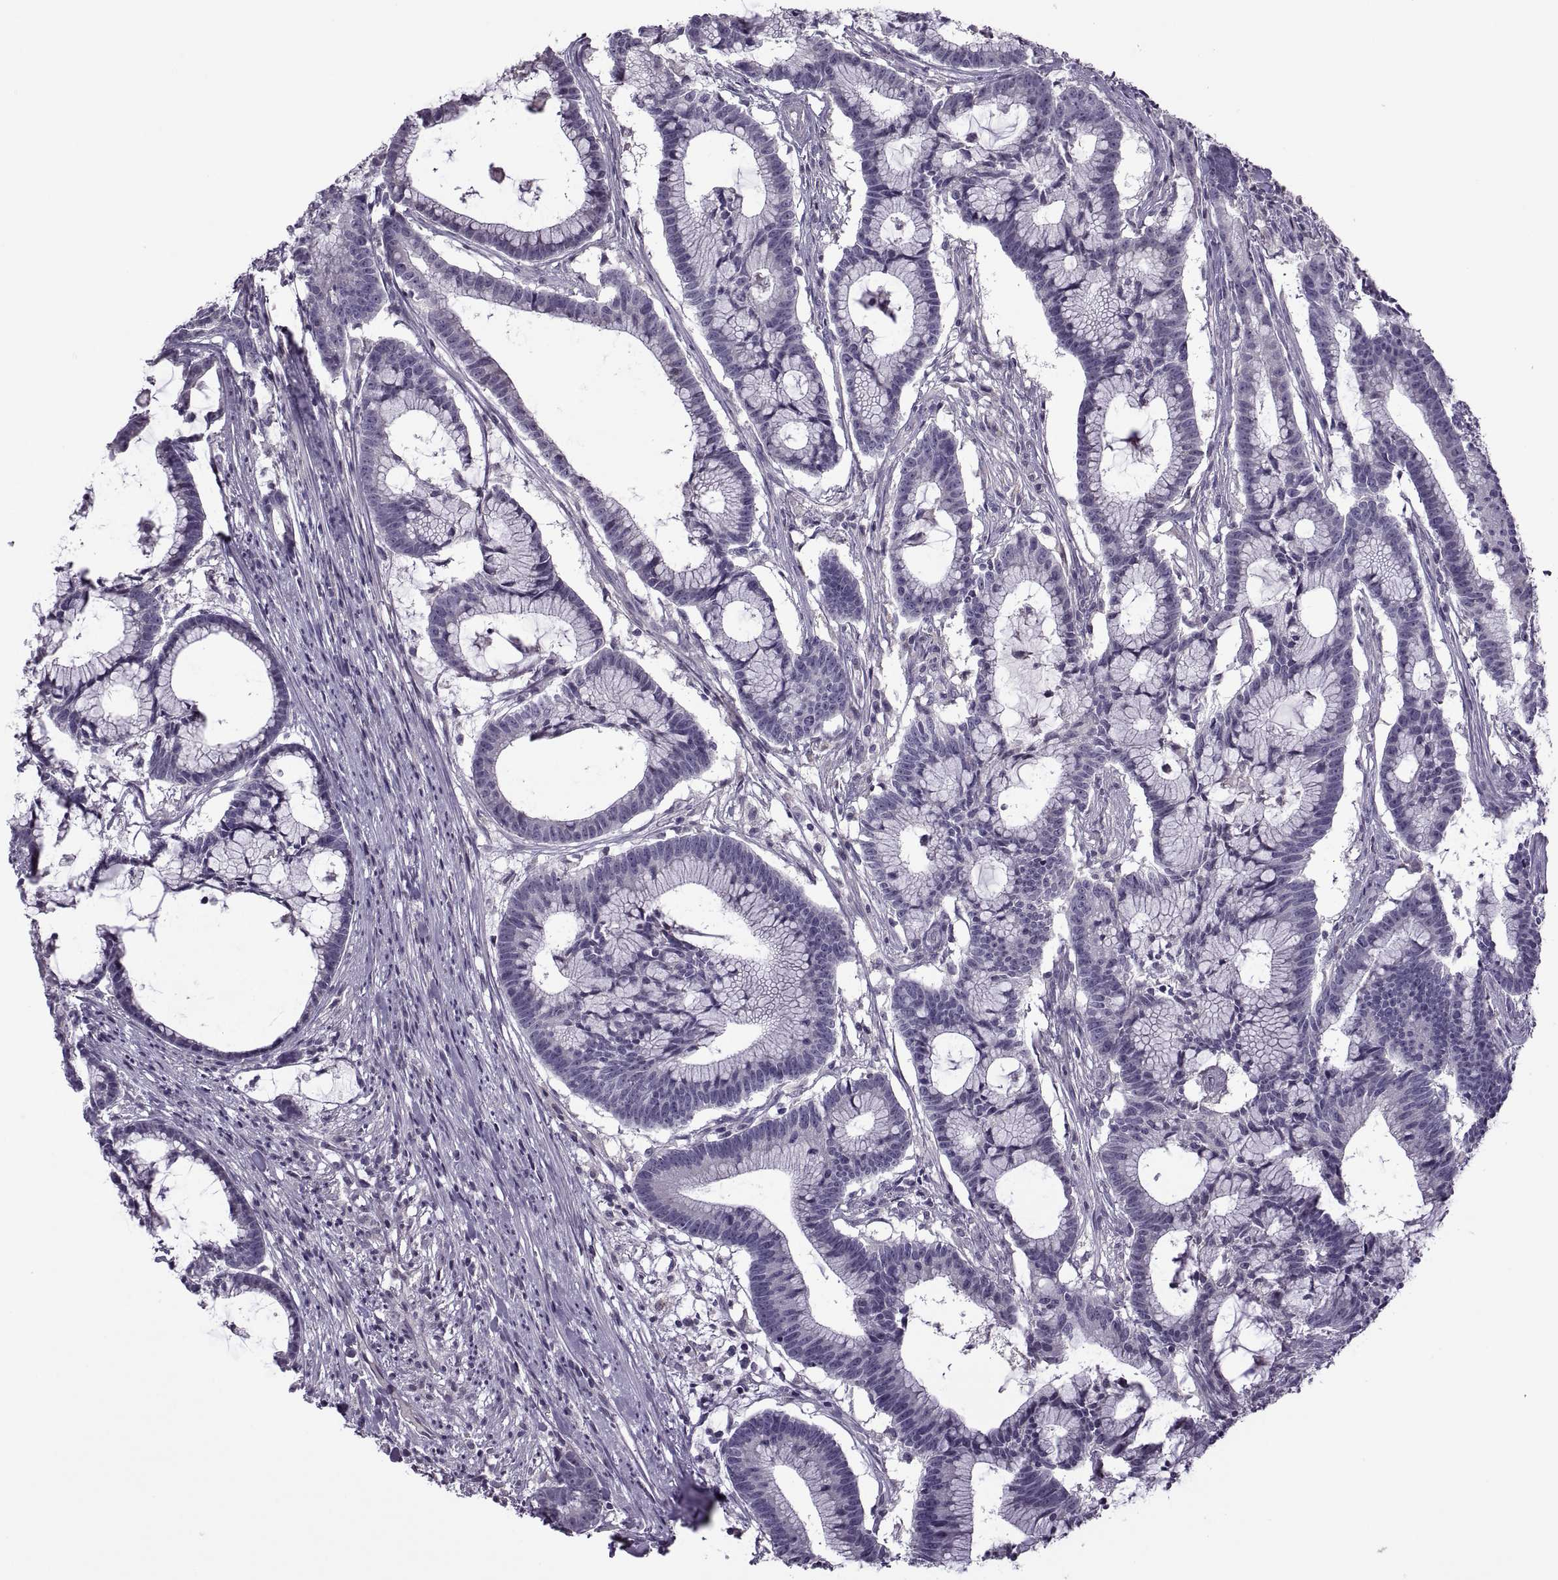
{"staining": {"intensity": "negative", "quantity": "none", "location": "none"}, "tissue": "colorectal cancer", "cell_type": "Tumor cells", "image_type": "cancer", "snomed": [{"axis": "morphology", "description": "Adenocarcinoma, NOS"}, {"axis": "topography", "description": "Colon"}], "caption": "Tumor cells are negative for protein expression in human colorectal cancer.", "gene": "RSPH6A", "patient": {"sex": "female", "age": 78}}